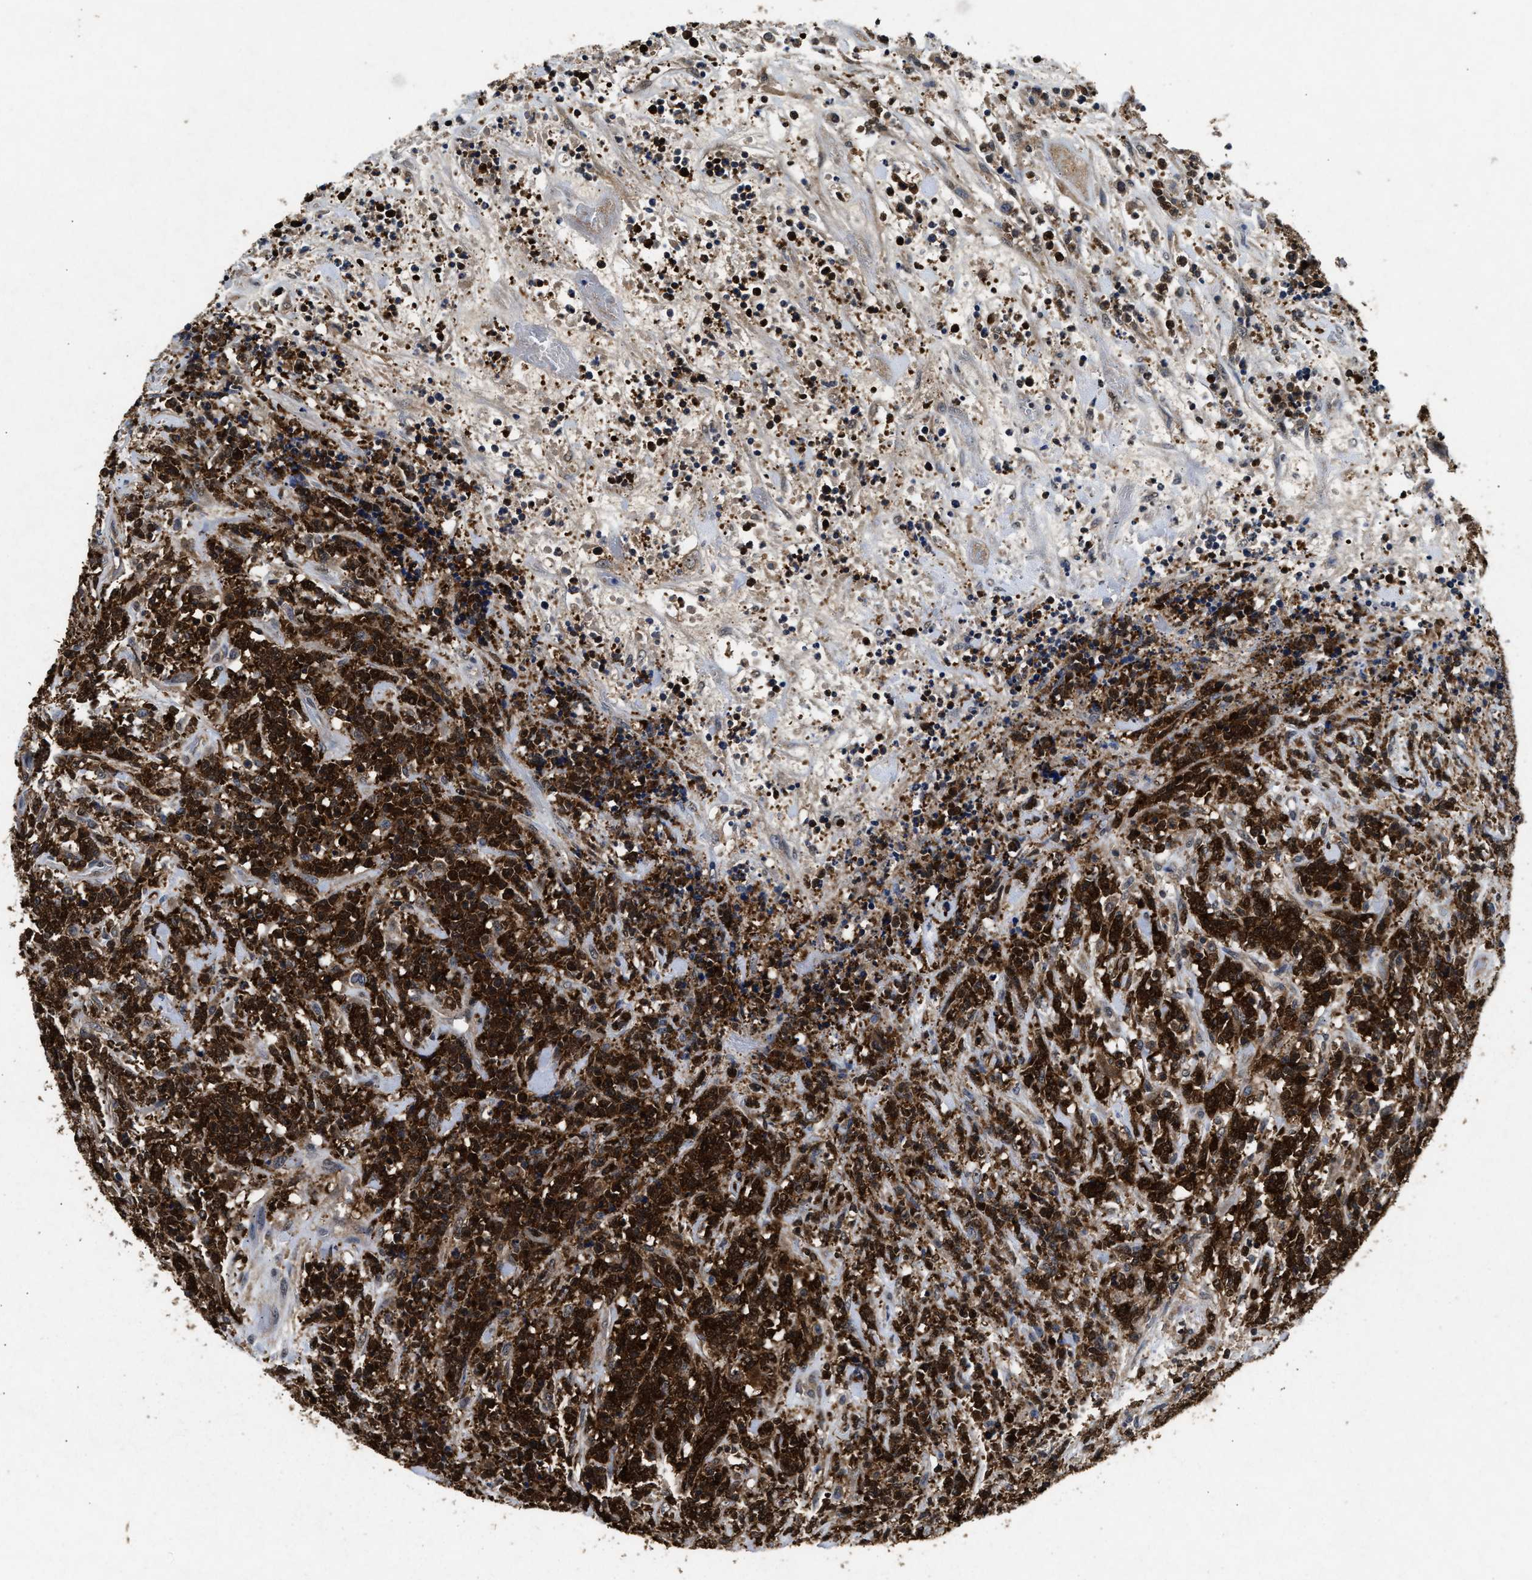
{"staining": {"intensity": "strong", "quantity": ">75%", "location": "cytoplasmic/membranous,nuclear"}, "tissue": "lymphoma", "cell_type": "Tumor cells", "image_type": "cancer", "snomed": [{"axis": "morphology", "description": "Malignant lymphoma, non-Hodgkin's type, High grade"}, {"axis": "topography", "description": "Soft tissue"}], "caption": "IHC of human malignant lymphoma, non-Hodgkin's type (high-grade) exhibits high levels of strong cytoplasmic/membranous and nuclear expression in about >75% of tumor cells.", "gene": "ACAT2", "patient": {"sex": "male", "age": 18}}